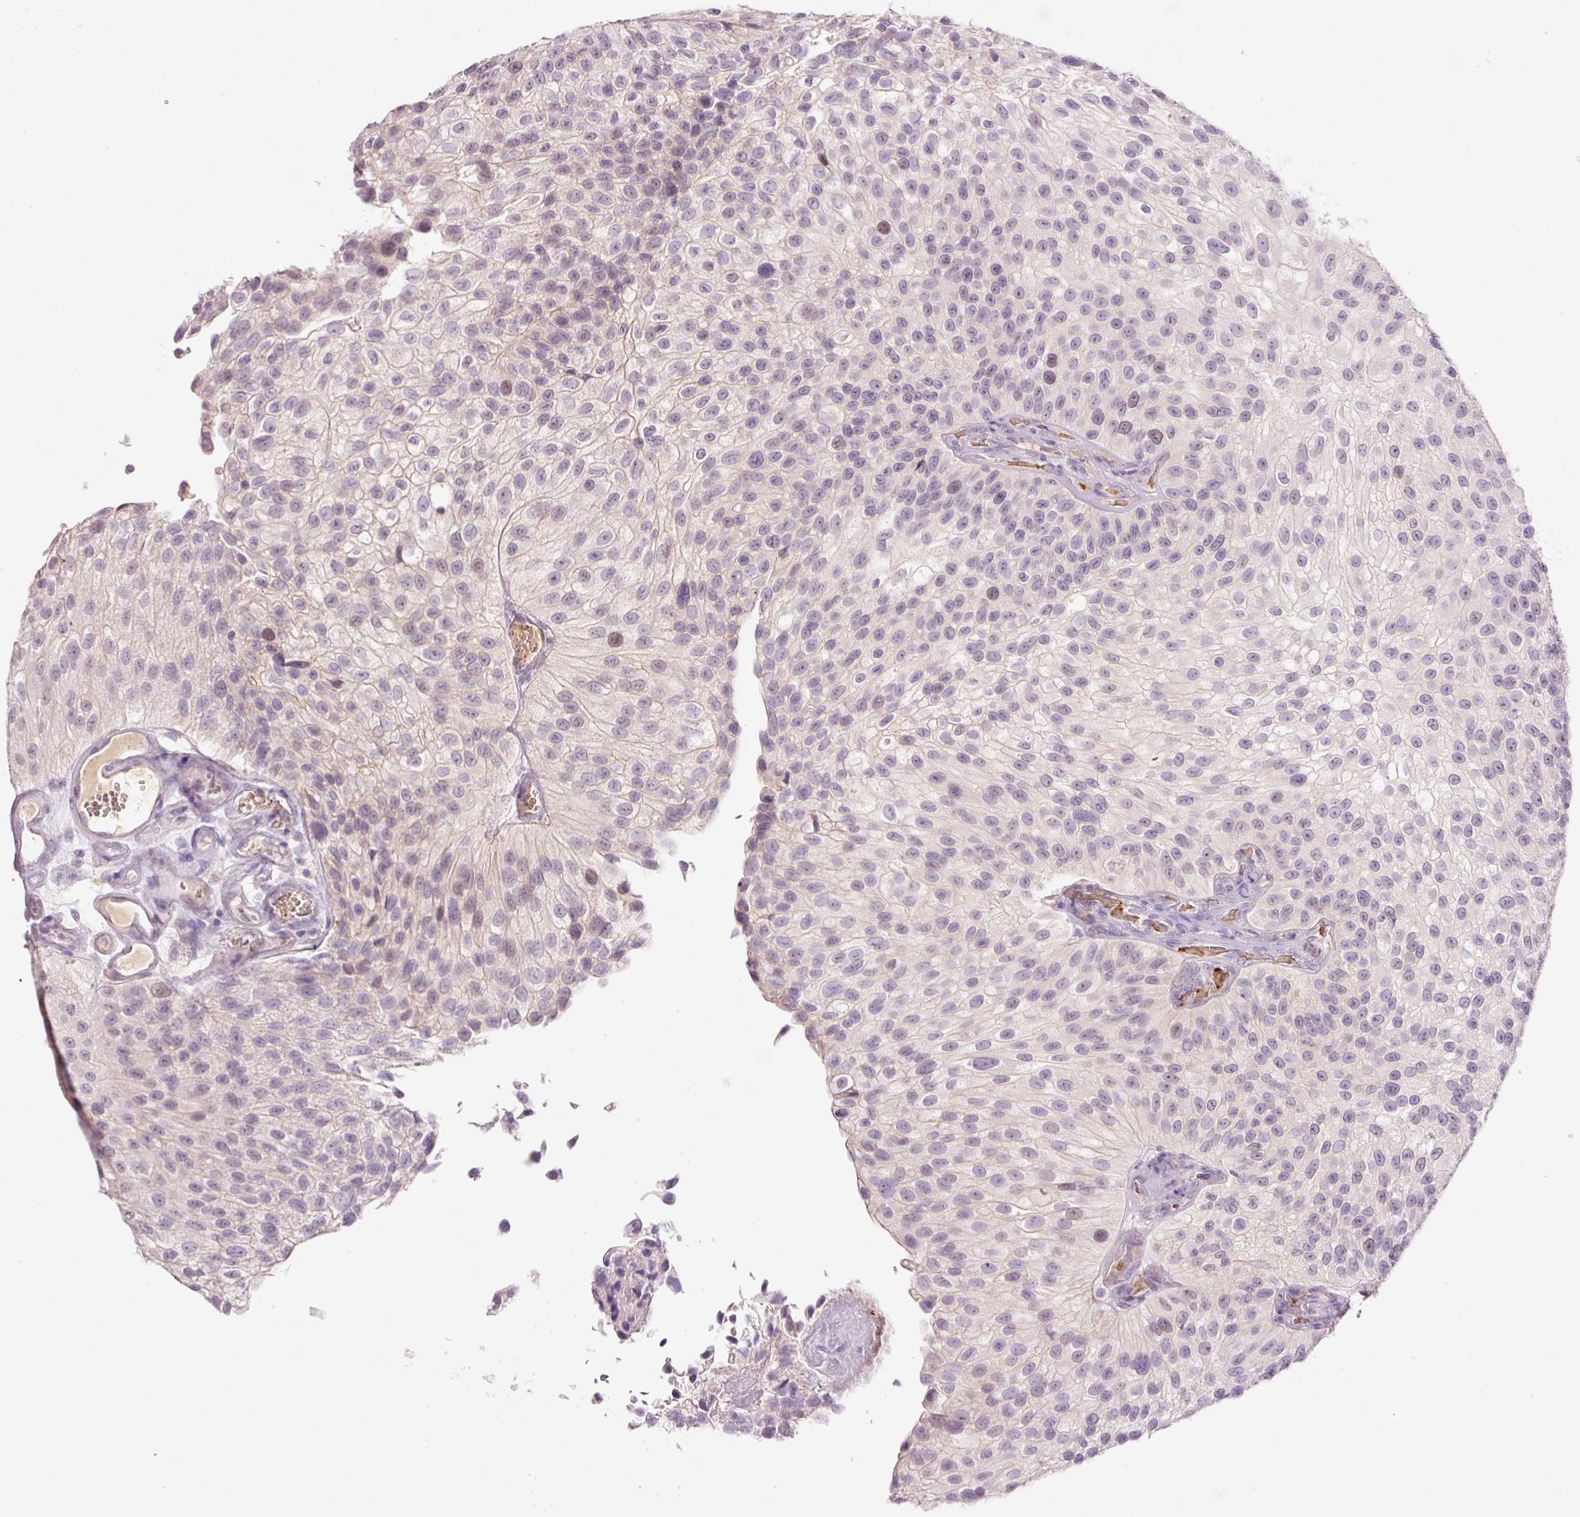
{"staining": {"intensity": "moderate", "quantity": "<25%", "location": "nuclear"}, "tissue": "urothelial cancer", "cell_type": "Tumor cells", "image_type": "cancer", "snomed": [{"axis": "morphology", "description": "Urothelial carcinoma, NOS"}, {"axis": "topography", "description": "Urinary bladder"}], "caption": "High-magnification brightfield microscopy of transitional cell carcinoma stained with DAB (brown) and counterstained with hematoxylin (blue). tumor cells exhibit moderate nuclear positivity is seen in about<25% of cells.", "gene": "LY6G6D", "patient": {"sex": "male", "age": 87}}